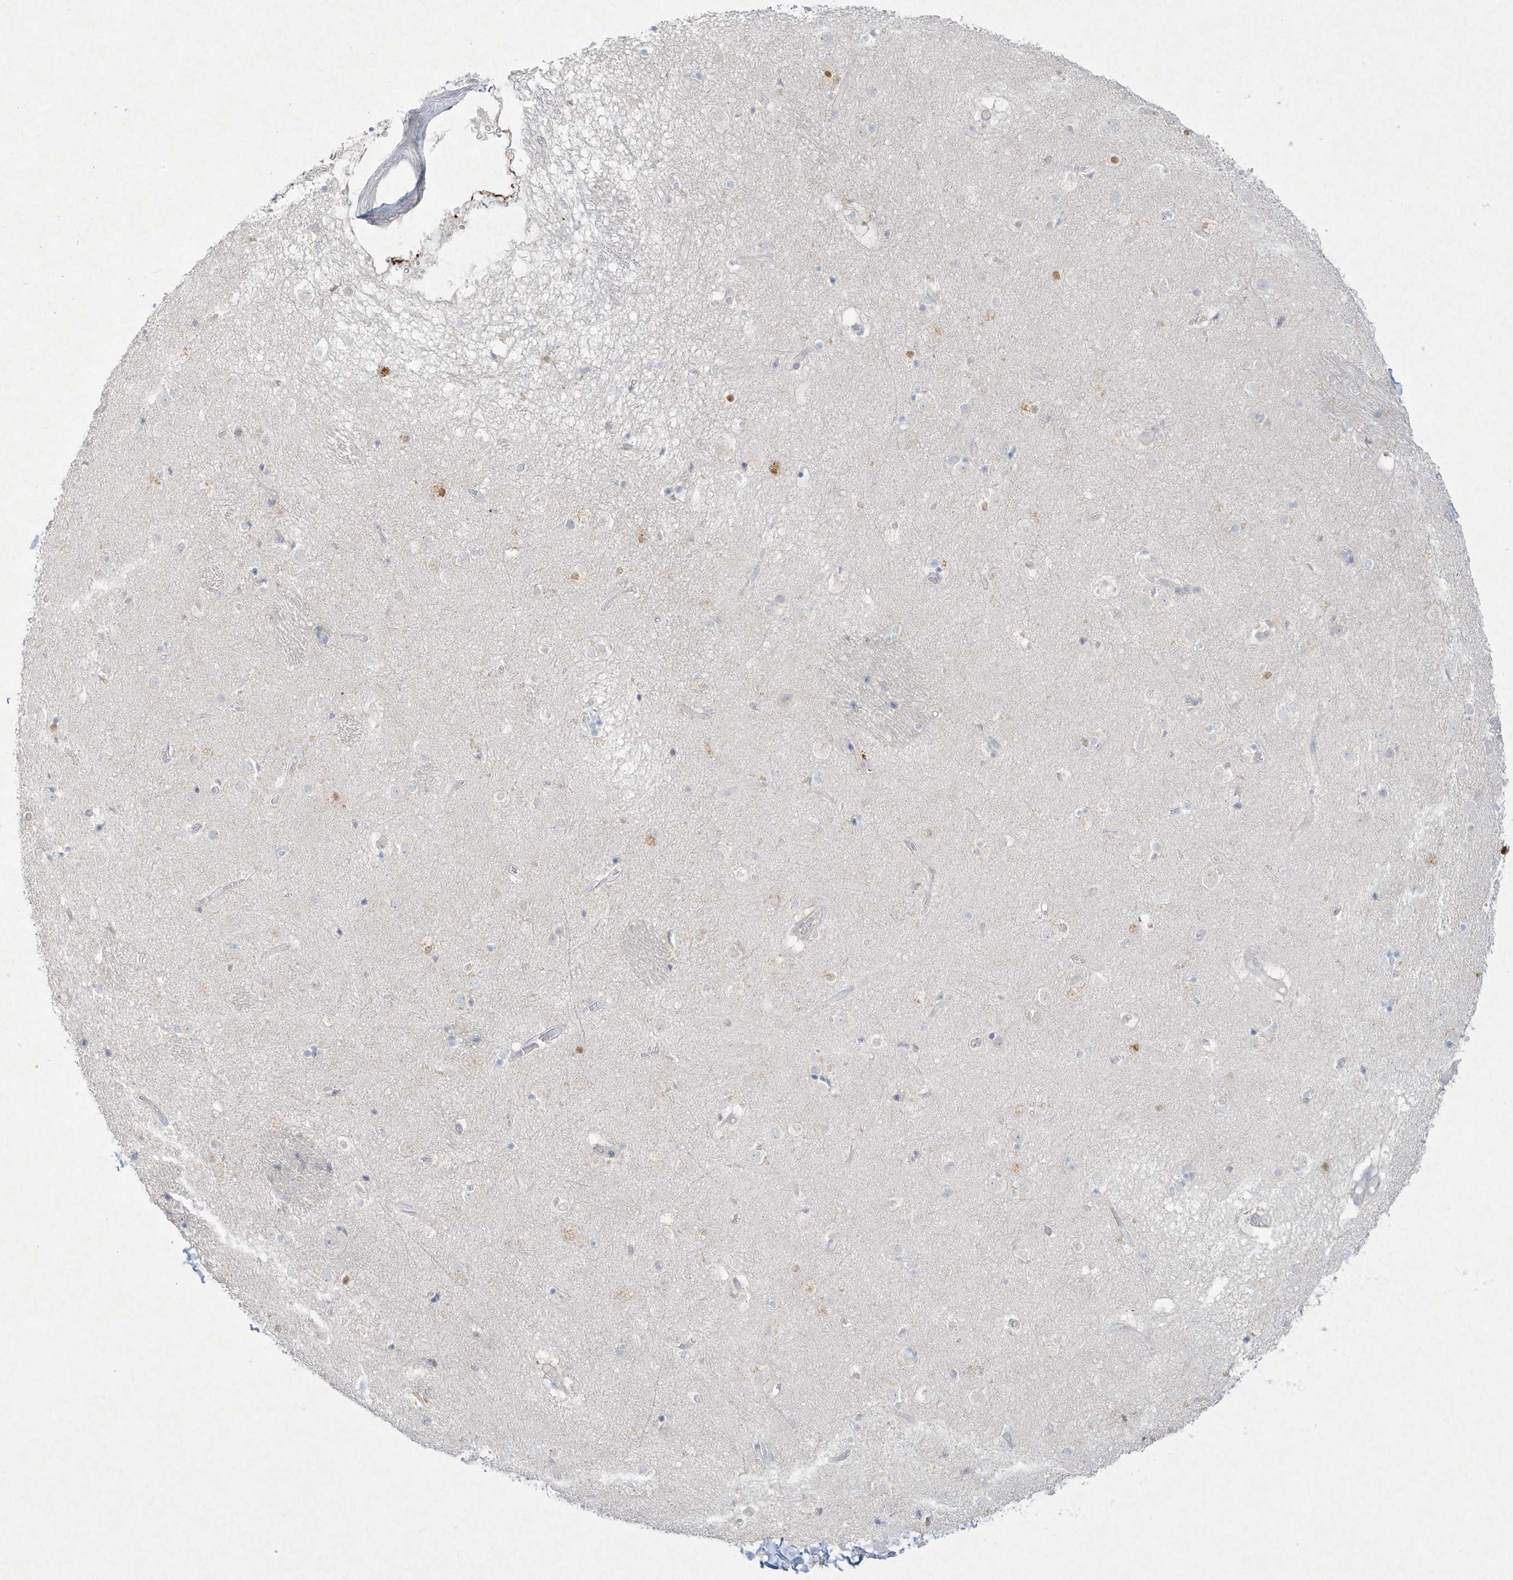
{"staining": {"intensity": "negative", "quantity": "none", "location": "none"}, "tissue": "caudate", "cell_type": "Glial cells", "image_type": "normal", "snomed": [{"axis": "morphology", "description": "Normal tissue, NOS"}, {"axis": "topography", "description": "Lateral ventricle wall"}], "caption": "IHC of normal human caudate shows no expression in glial cells.", "gene": "PAX6", "patient": {"sex": "male", "age": 70}}